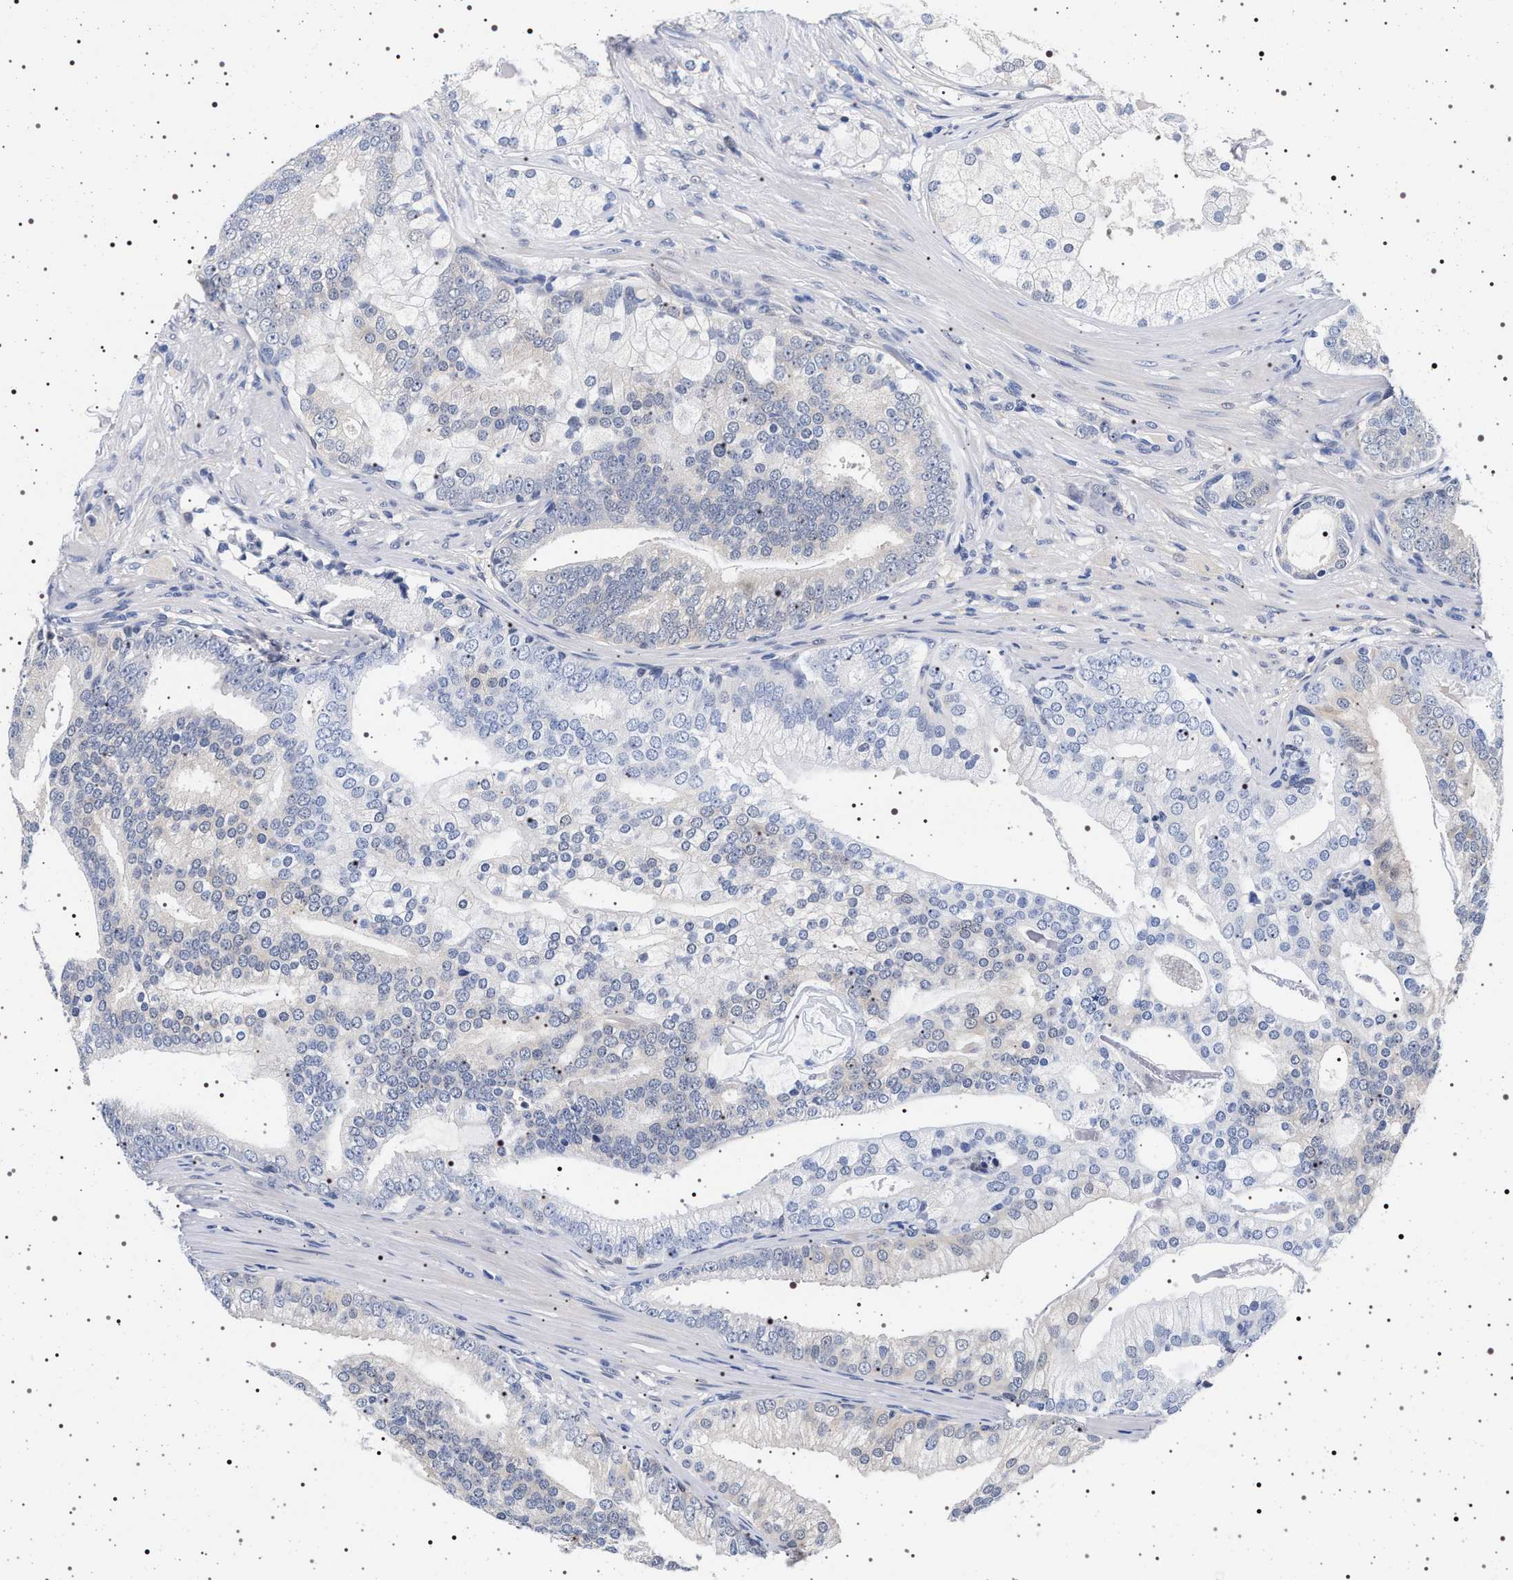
{"staining": {"intensity": "negative", "quantity": "none", "location": "none"}, "tissue": "prostate cancer", "cell_type": "Tumor cells", "image_type": "cancer", "snomed": [{"axis": "morphology", "description": "Adenocarcinoma, Low grade"}, {"axis": "topography", "description": "Prostate"}], "caption": "Immunohistochemical staining of prostate cancer (low-grade adenocarcinoma) exhibits no significant expression in tumor cells. (IHC, brightfield microscopy, high magnification).", "gene": "MAPK10", "patient": {"sex": "male", "age": 58}}